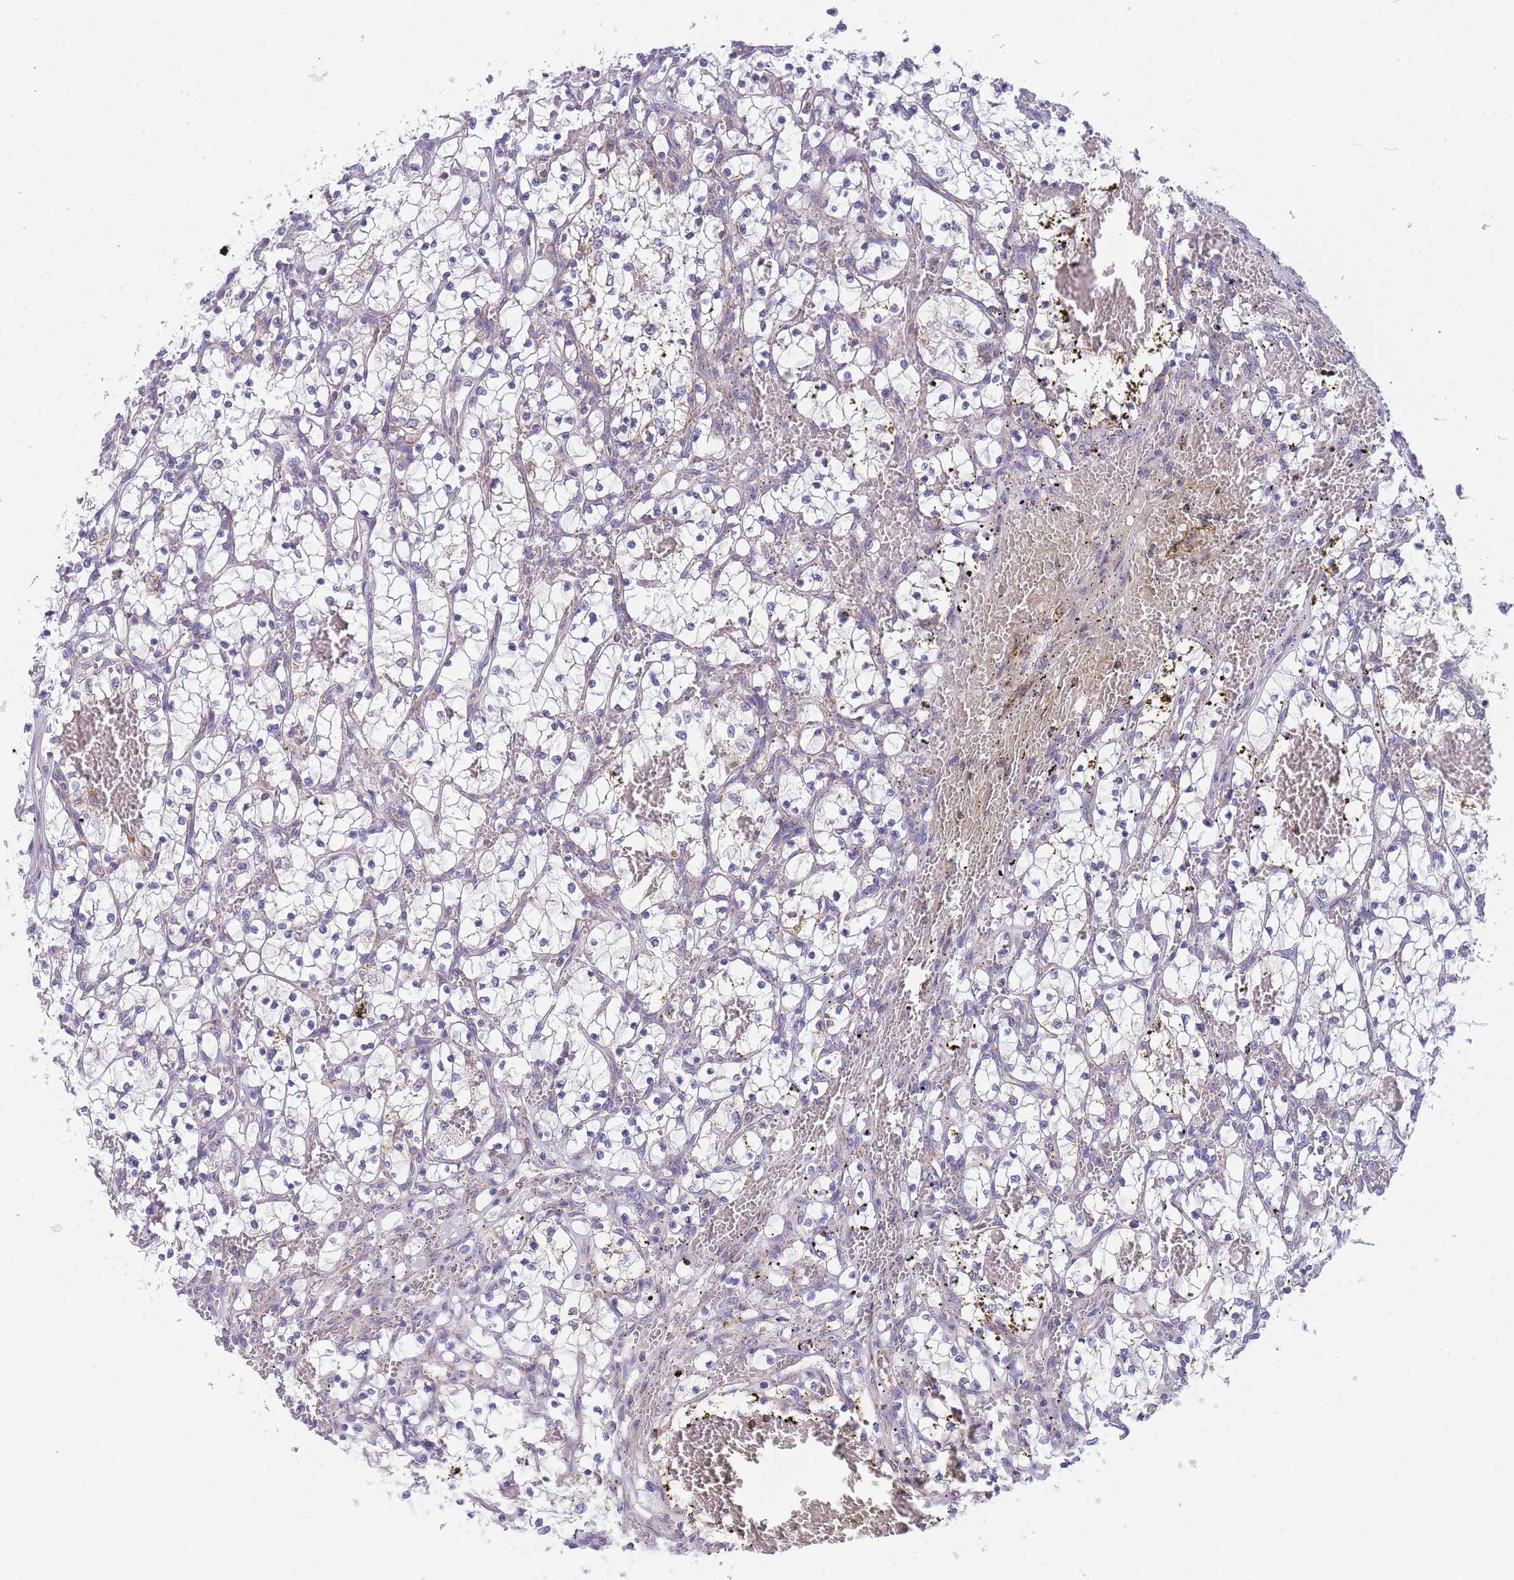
{"staining": {"intensity": "negative", "quantity": "none", "location": "none"}, "tissue": "renal cancer", "cell_type": "Tumor cells", "image_type": "cancer", "snomed": [{"axis": "morphology", "description": "Adenocarcinoma, NOS"}, {"axis": "topography", "description": "Kidney"}], "caption": "DAB immunohistochemical staining of human adenocarcinoma (renal) shows no significant staining in tumor cells.", "gene": "MRPS11", "patient": {"sex": "female", "age": 69}}